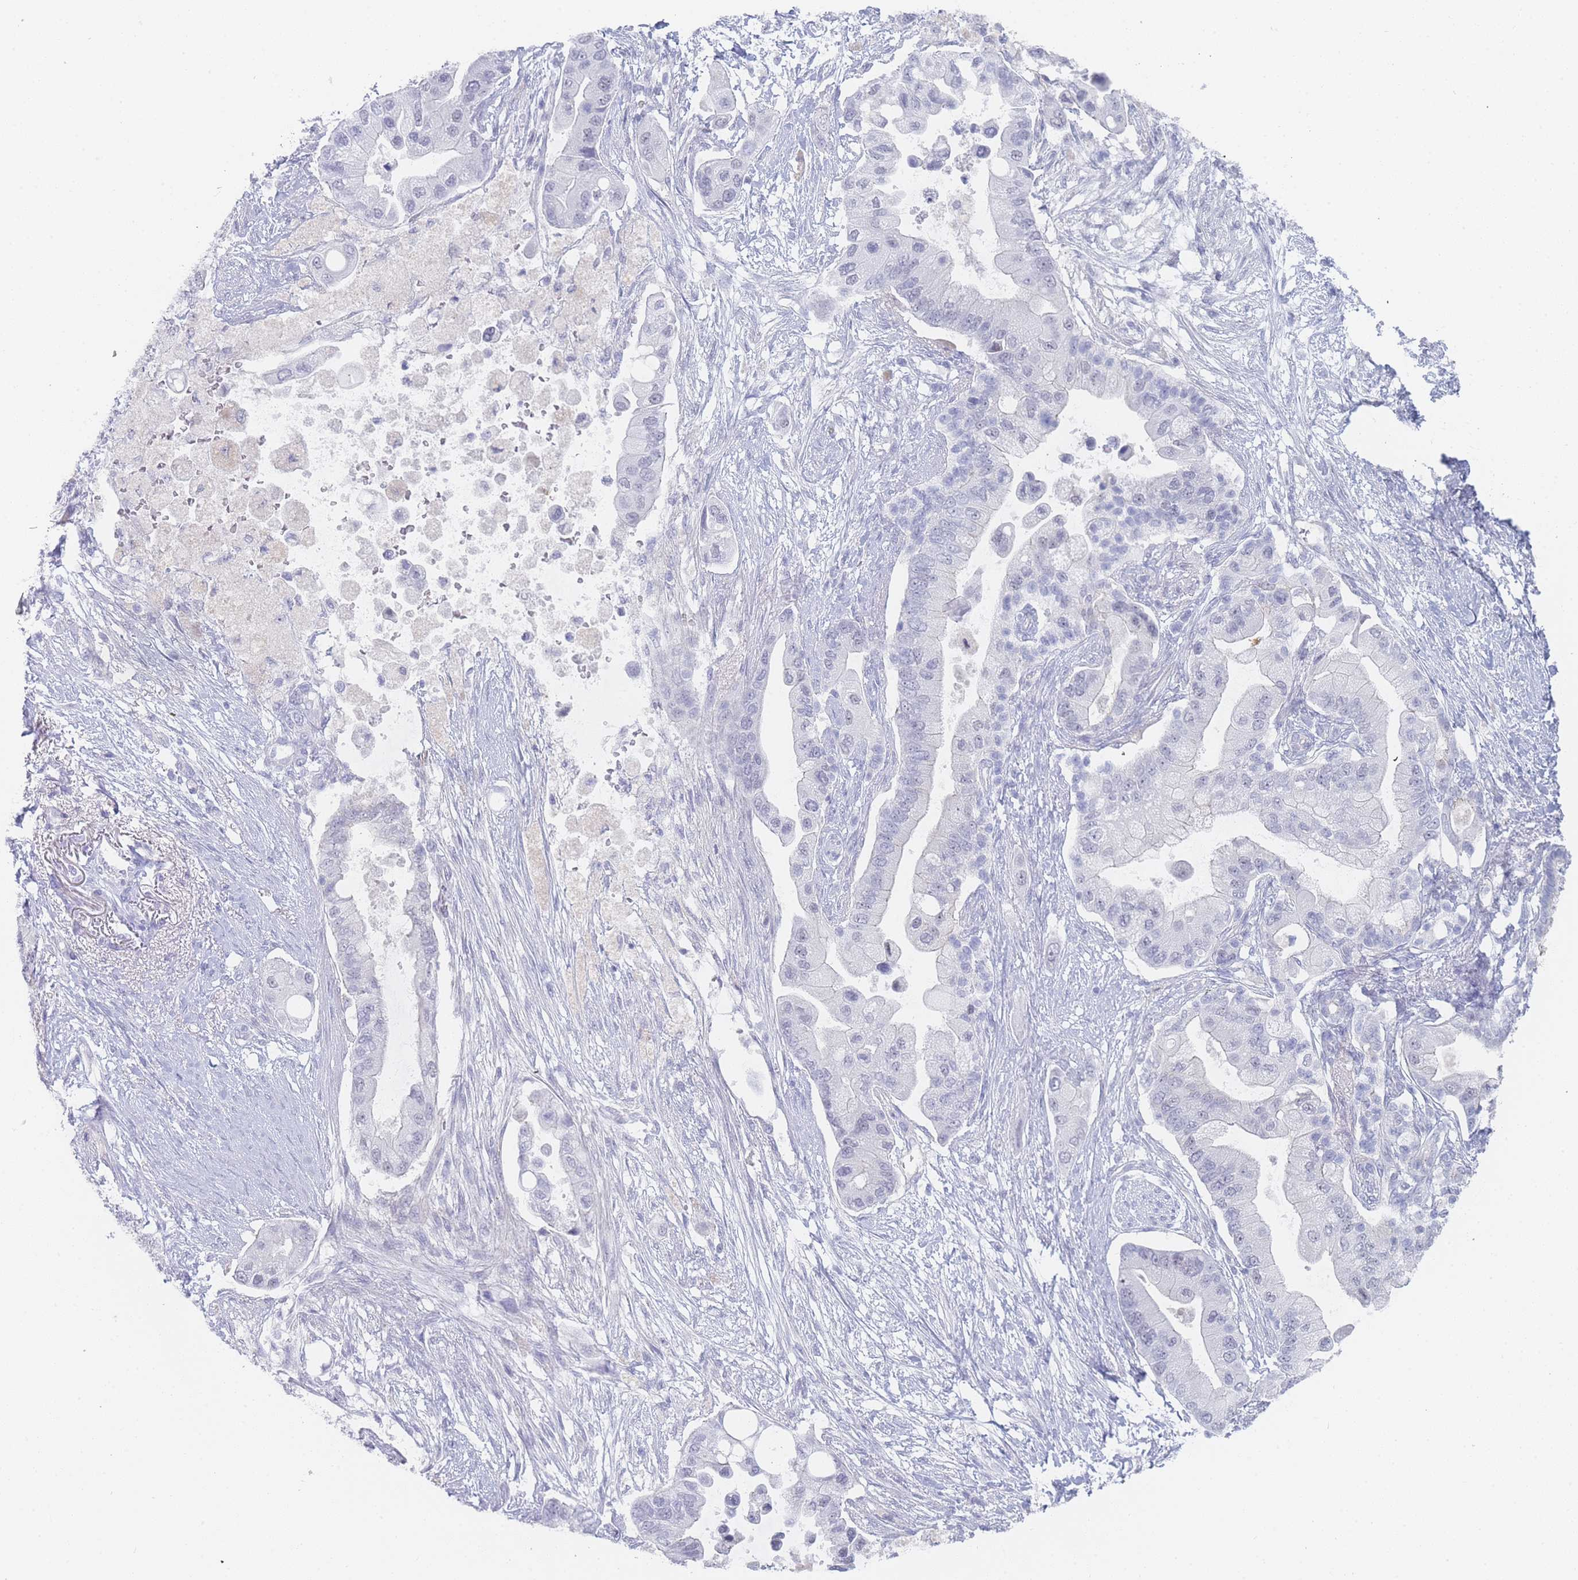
{"staining": {"intensity": "negative", "quantity": "none", "location": "none"}, "tissue": "pancreatic cancer", "cell_type": "Tumor cells", "image_type": "cancer", "snomed": [{"axis": "morphology", "description": "Adenocarcinoma, NOS"}, {"axis": "topography", "description": "Pancreas"}], "caption": "Immunohistochemistry (IHC) histopathology image of neoplastic tissue: human pancreatic cancer (adenocarcinoma) stained with DAB (3,3'-diaminobenzidine) demonstrates no significant protein staining in tumor cells.", "gene": "IMPG1", "patient": {"sex": "male", "age": 57}}